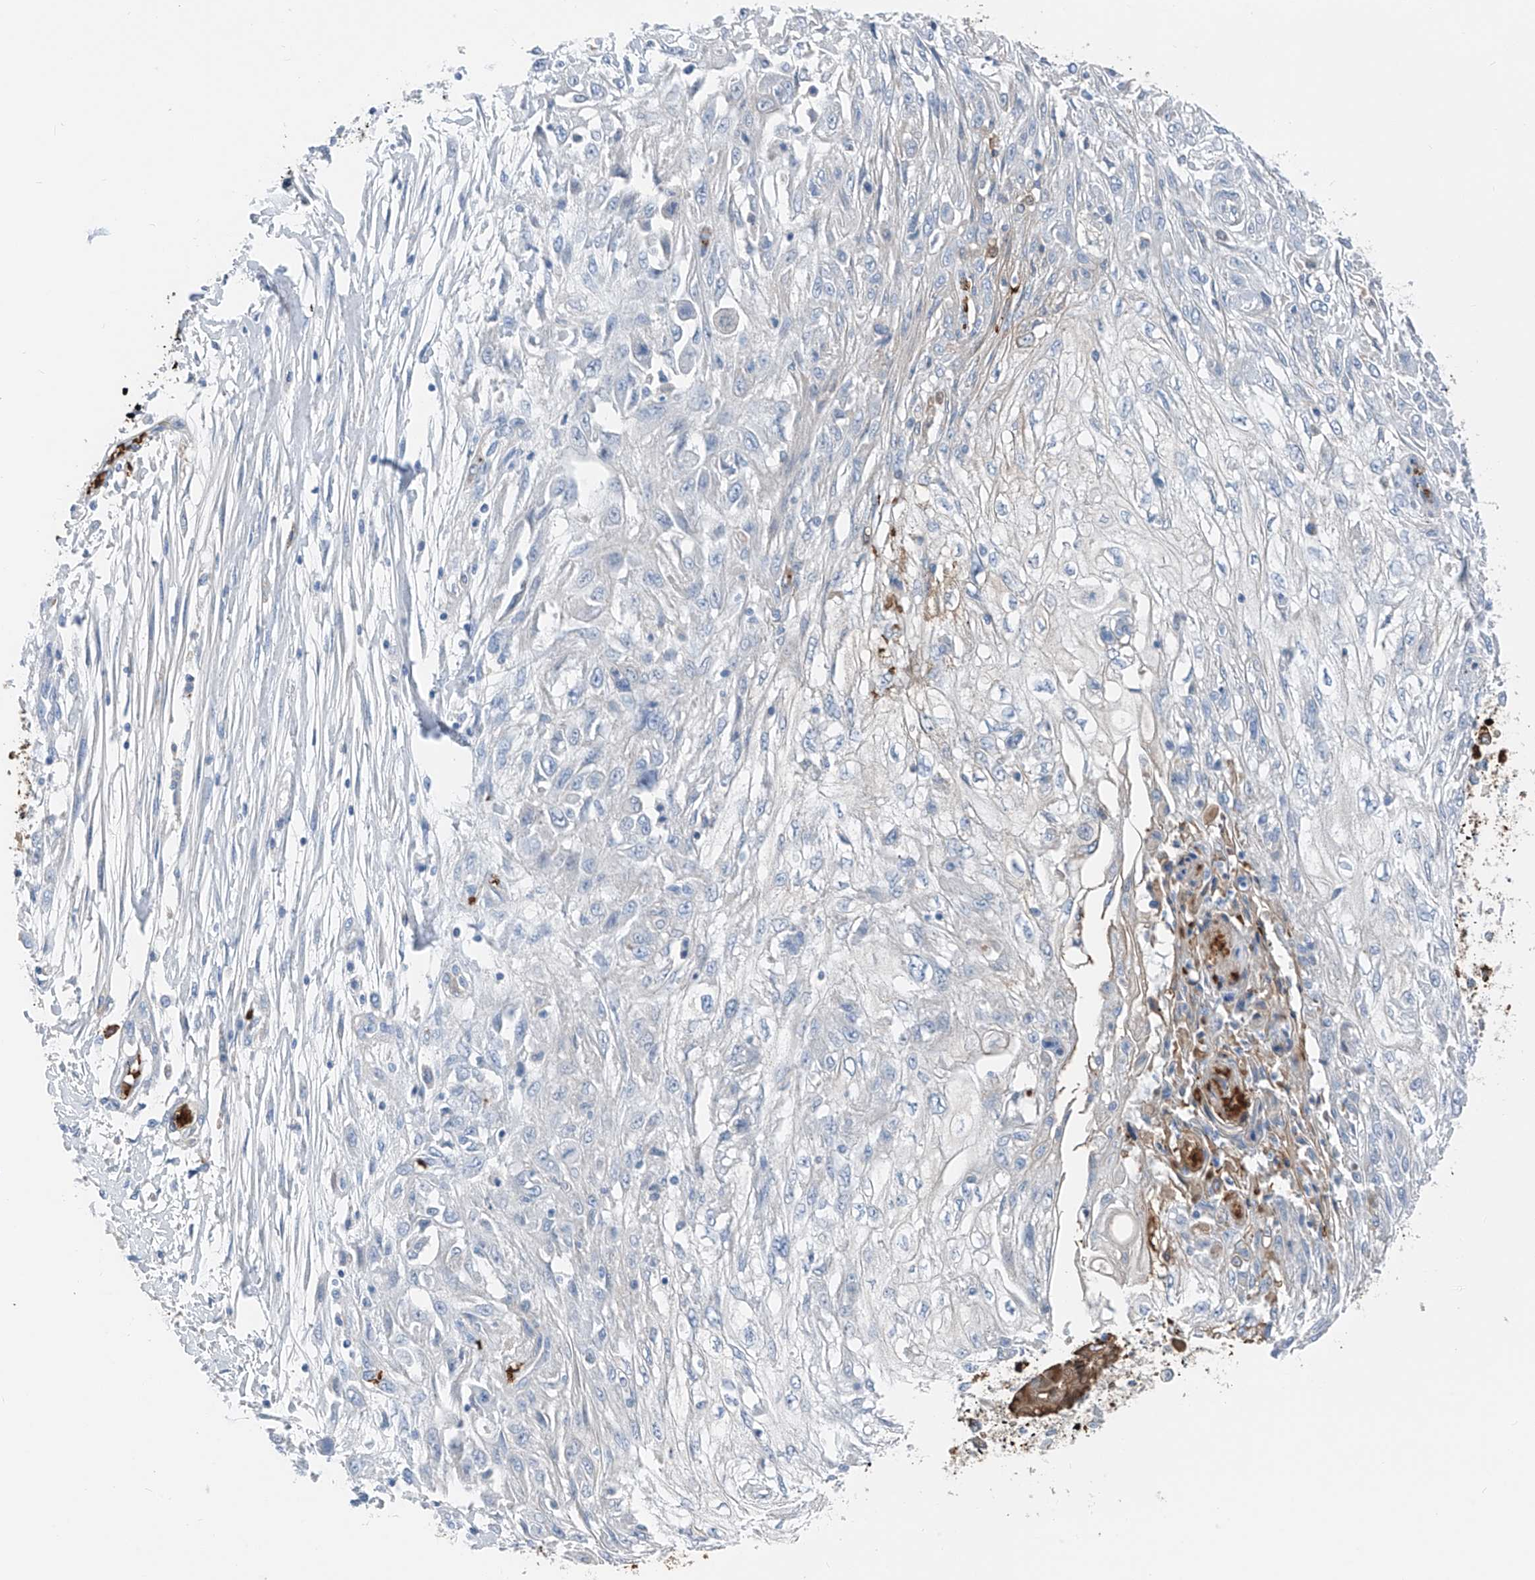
{"staining": {"intensity": "negative", "quantity": "none", "location": "none"}, "tissue": "skin cancer", "cell_type": "Tumor cells", "image_type": "cancer", "snomed": [{"axis": "morphology", "description": "Squamous cell carcinoma, NOS"}, {"axis": "morphology", "description": "Squamous cell carcinoma, metastatic, NOS"}, {"axis": "topography", "description": "Skin"}, {"axis": "topography", "description": "Lymph node"}], "caption": "A high-resolution image shows immunohistochemistry (IHC) staining of squamous cell carcinoma (skin), which shows no significant staining in tumor cells.", "gene": "PRSS23", "patient": {"sex": "male", "age": 75}}